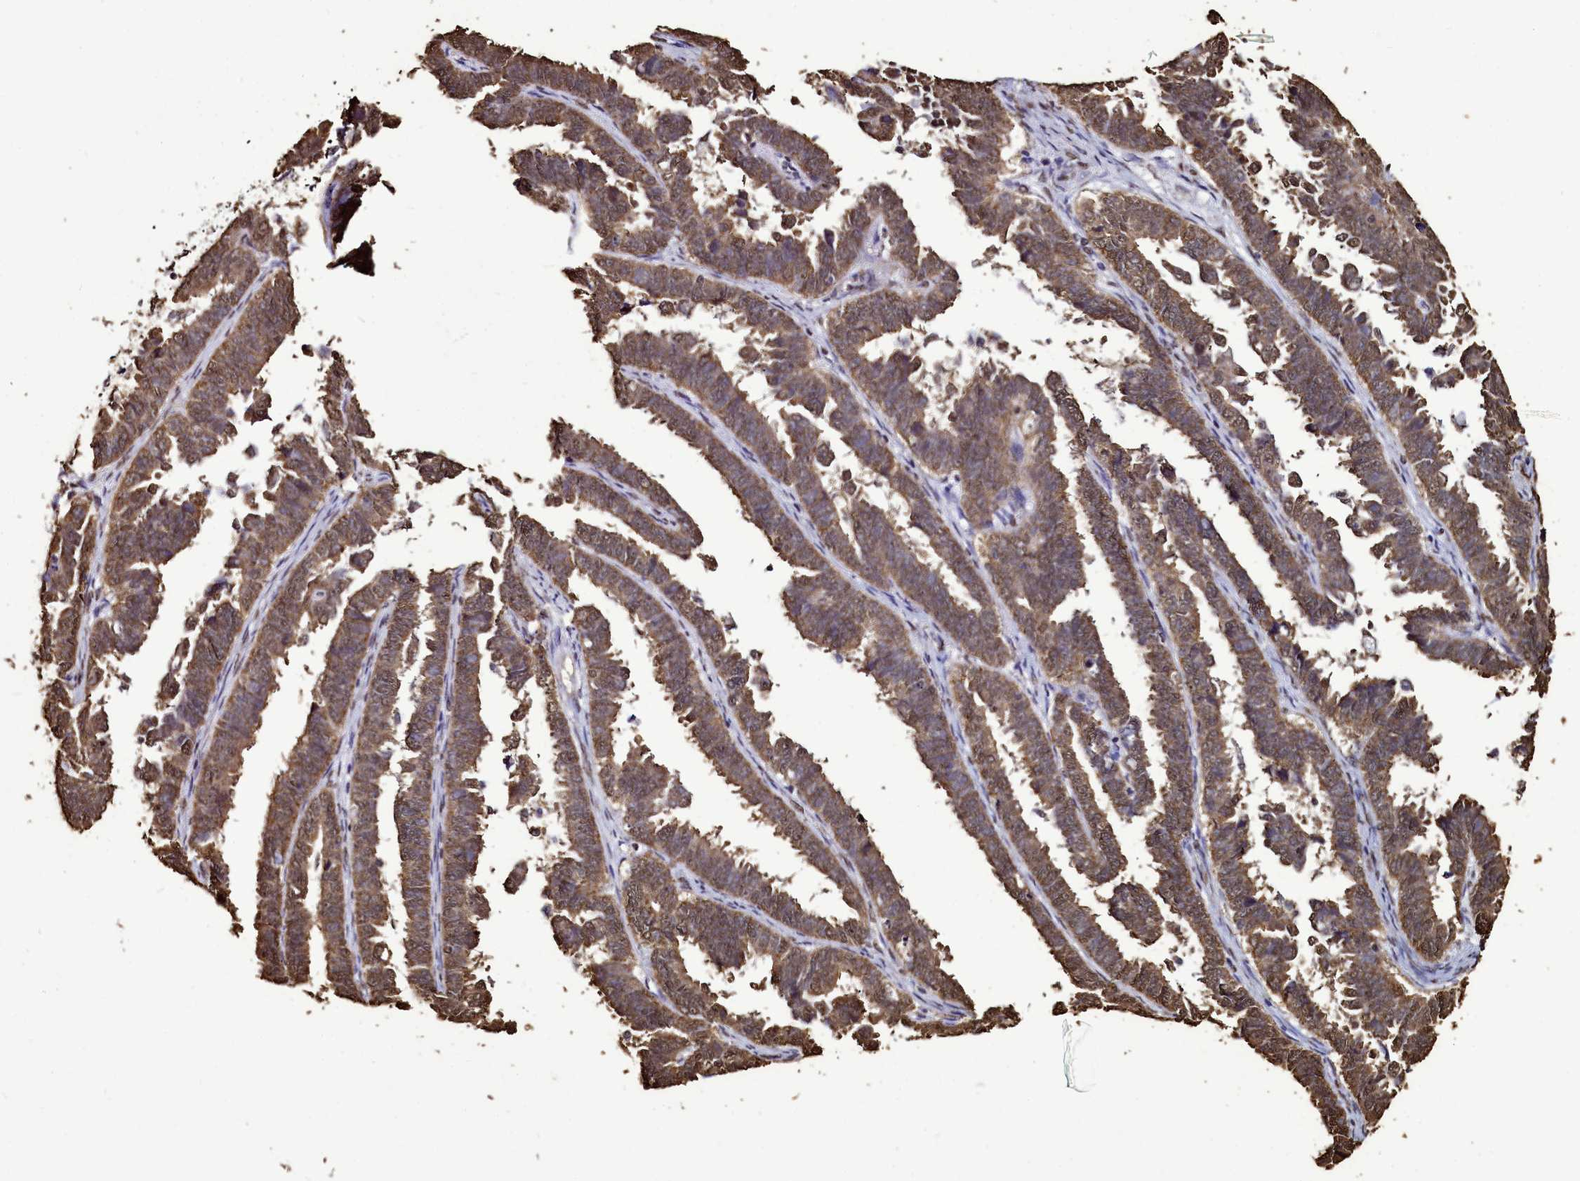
{"staining": {"intensity": "moderate", "quantity": ">75%", "location": "cytoplasmic/membranous,nuclear"}, "tissue": "endometrial cancer", "cell_type": "Tumor cells", "image_type": "cancer", "snomed": [{"axis": "morphology", "description": "Adenocarcinoma, NOS"}, {"axis": "topography", "description": "Endometrium"}], "caption": "Immunohistochemistry (DAB (3,3'-diaminobenzidine)) staining of adenocarcinoma (endometrial) displays moderate cytoplasmic/membranous and nuclear protein positivity in approximately >75% of tumor cells. (DAB (3,3'-diaminobenzidine) = brown stain, brightfield microscopy at high magnification).", "gene": "TRIP6", "patient": {"sex": "female", "age": 75}}